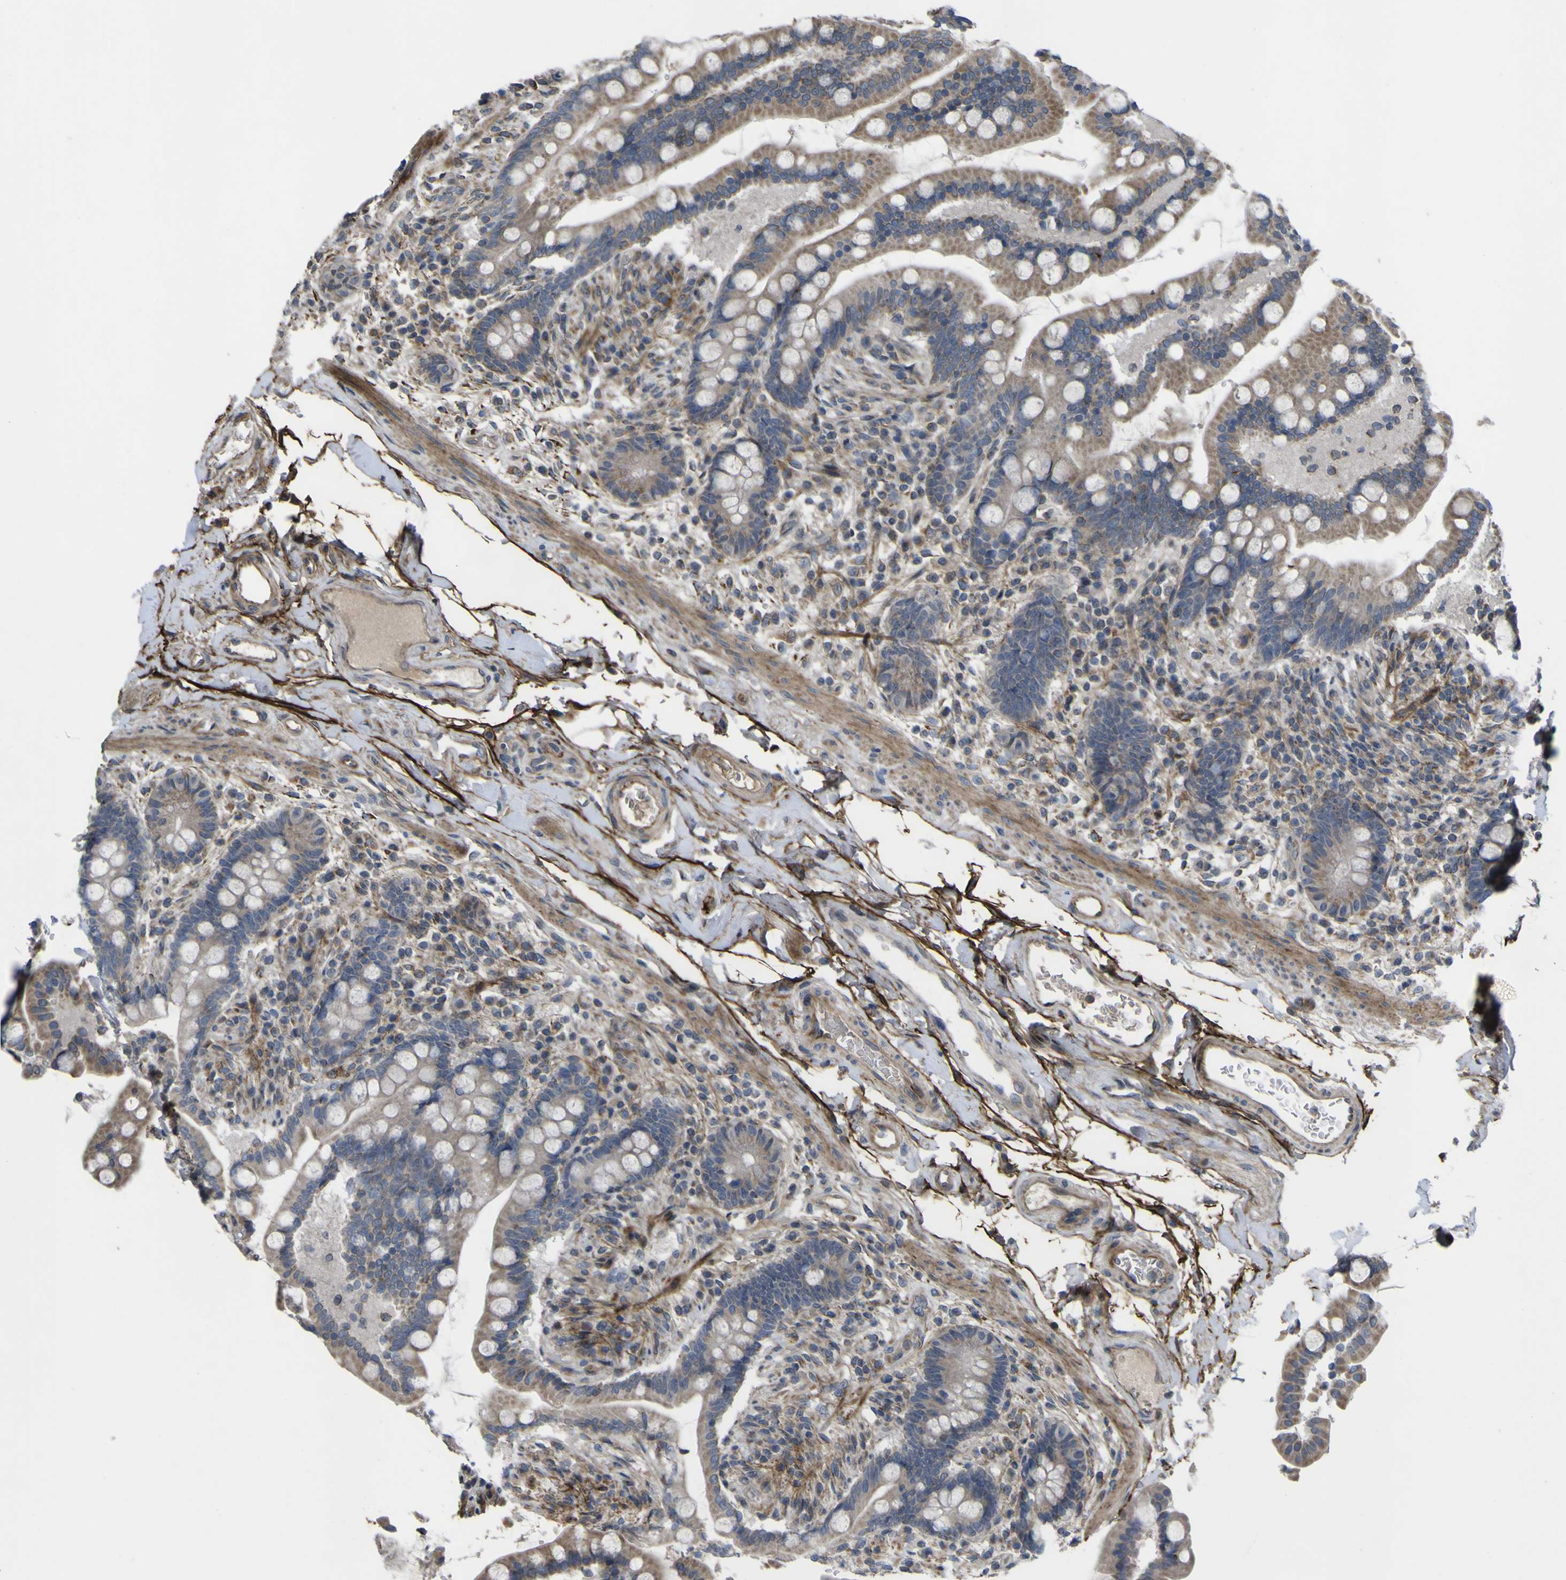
{"staining": {"intensity": "weak", "quantity": ">75%", "location": "cytoplasmic/membranous"}, "tissue": "colon", "cell_type": "Endothelial cells", "image_type": "normal", "snomed": [{"axis": "morphology", "description": "Normal tissue, NOS"}, {"axis": "topography", "description": "Colon"}], "caption": "Weak cytoplasmic/membranous staining is seen in about >75% of endothelial cells in benign colon.", "gene": "GPLD1", "patient": {"sex": "male", "age": 73}}